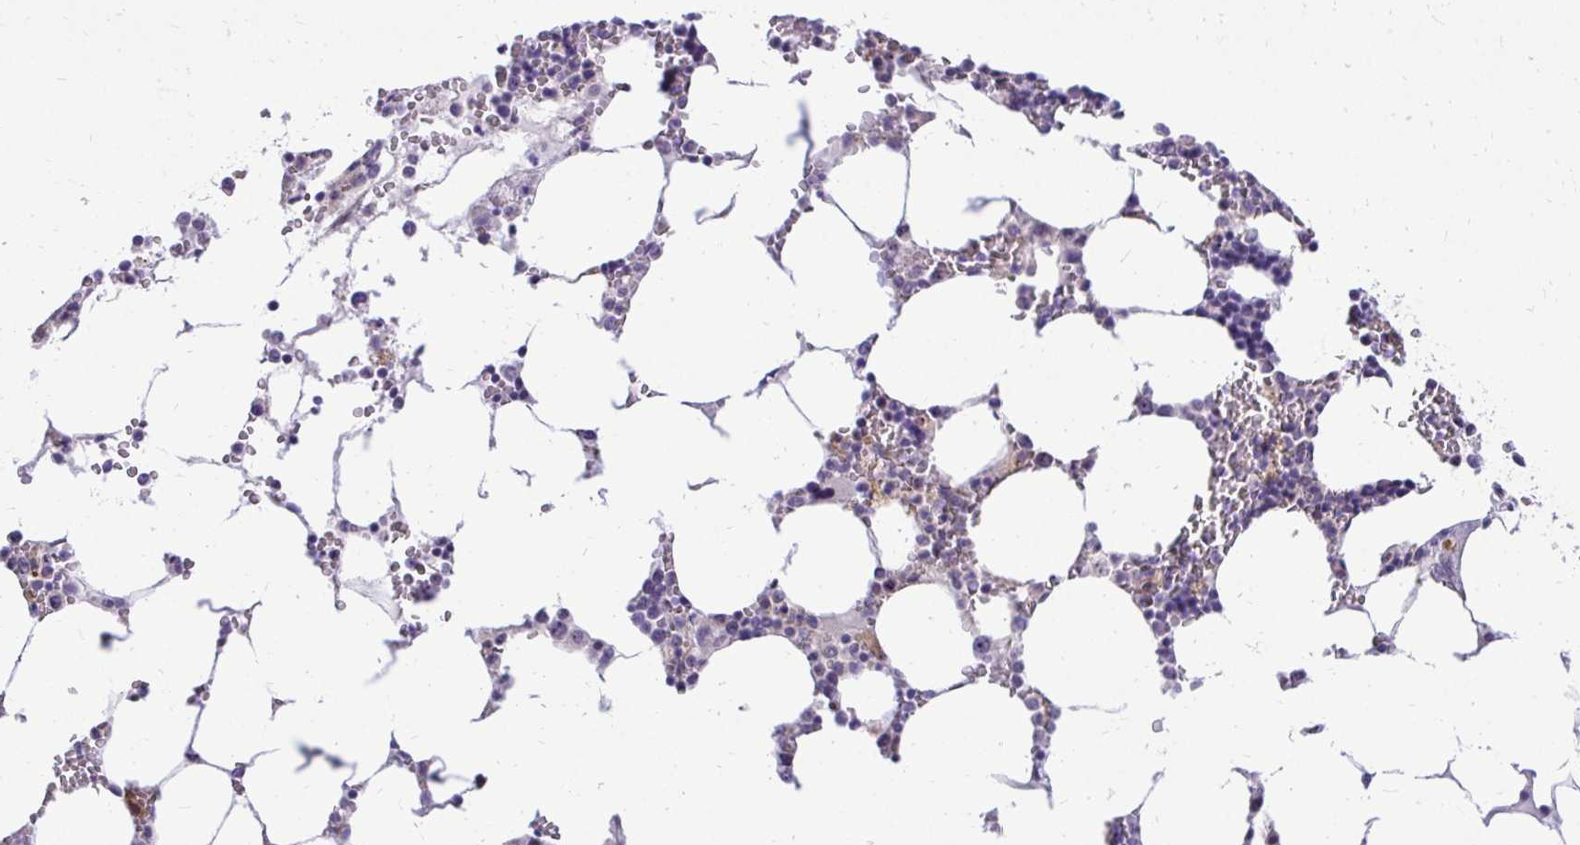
{"staining": {"intensity": "negative", "quantity": "none", "location": "none"}, "tissue": "bone marrow", "cell_type": "Hematopoietic cells", "image_type": "normal", "snomed": [{"axis": "morphology", "description": "Normal tissue, NOS"}, {"axis": "topography", "description": "Bone marrow"}], "caption": "IHC histopathology image of benign bone marrow: bone marrow stained with DAB (3,3'-diaminobenzidine) displays no significant protein expression in hematopoietic cells.", "gene": "NIFK", "patient": {"sex": "male", "age": 64}}